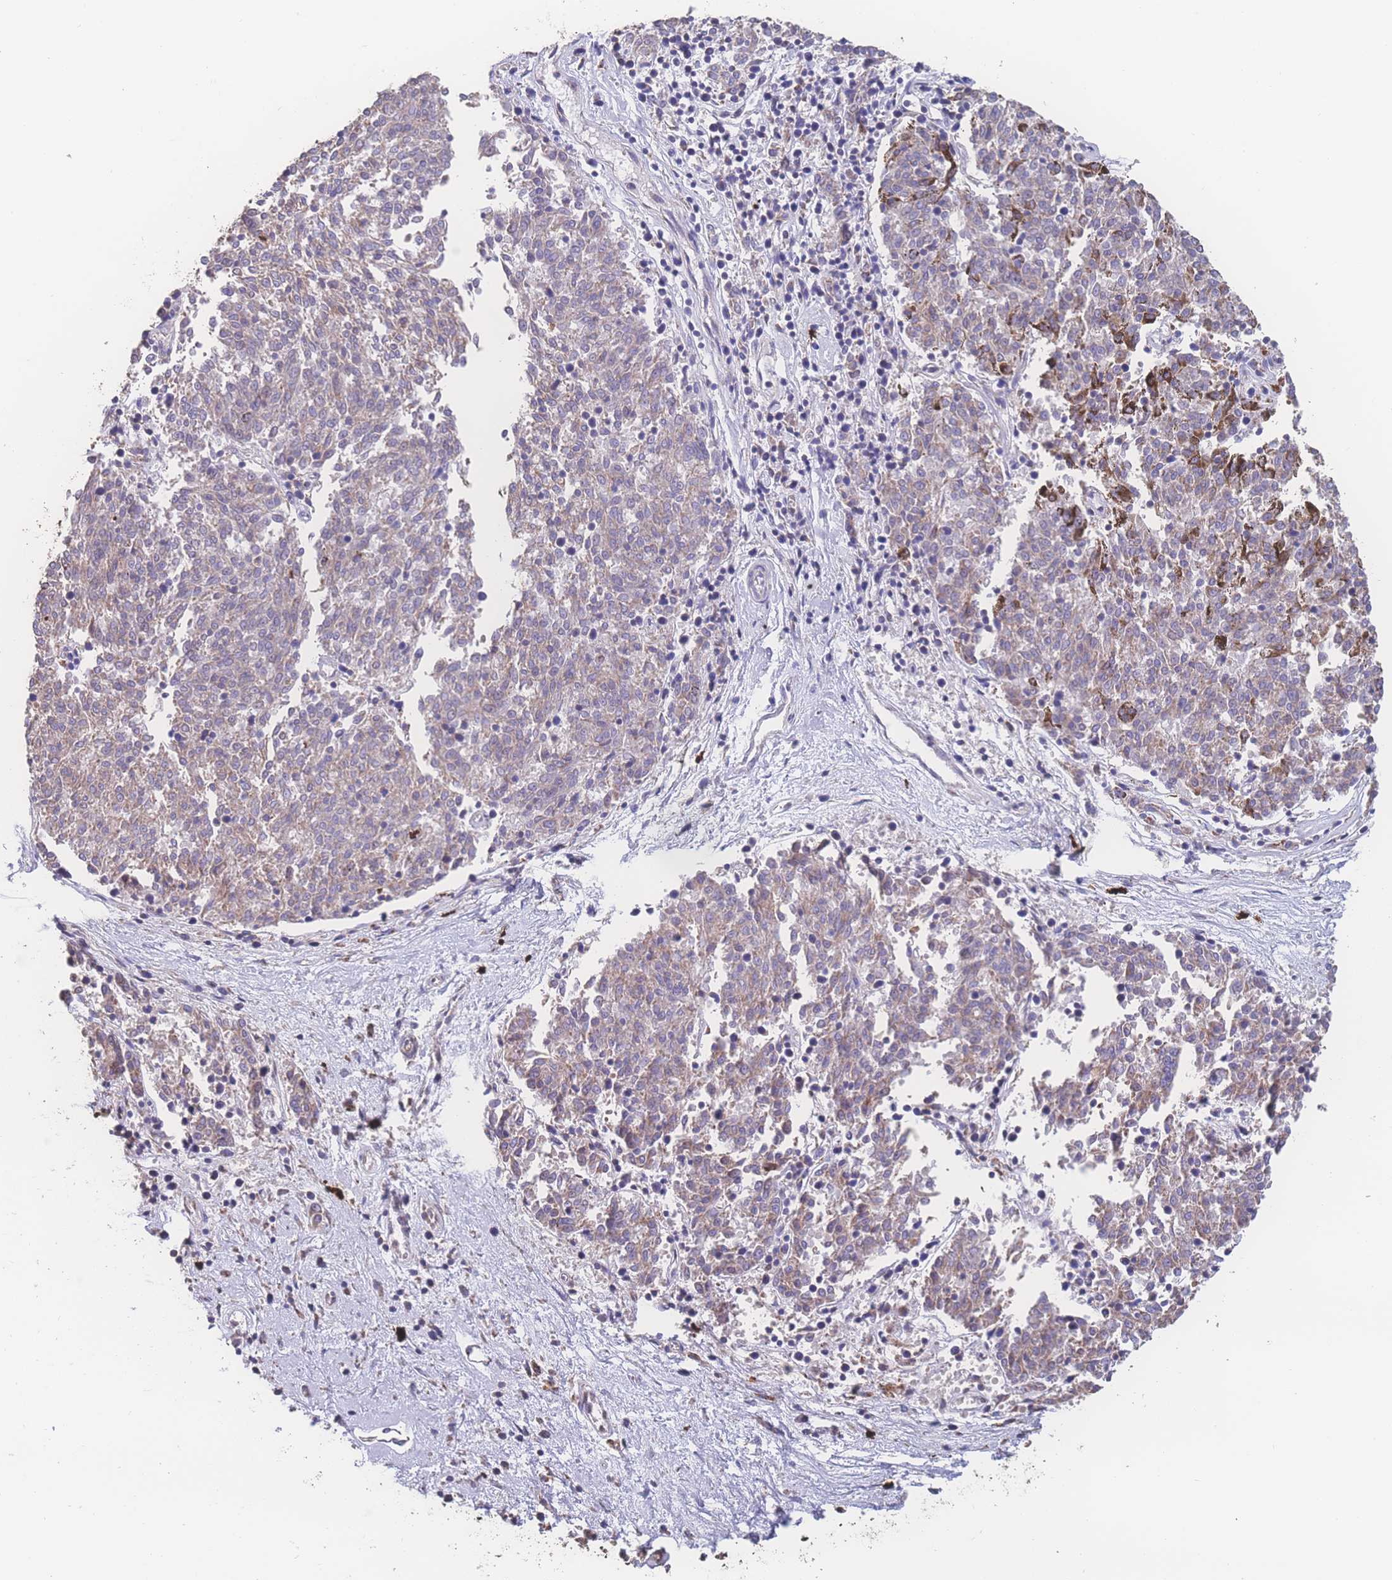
{"staining": {"intensity": "moderate", "quantity": "25%-75%", "location": "cytoplasmic/membranous"}, "tissue": "melanoma", "cell_type": "Tumor cells", "image_type": "cancer", "snomed": [{"axis": "morphology", "description": "Malignant melanoma, NOS"}, {"axis": "topography", "description": "Skin"}], "caption": "Immunohistochemical staining of melanoma exhibits moderate cytoplasmic/membranous protein expression in approximately 25%-75% of tumor cells.", "gene": "SGSM3", "patient": {"sex": "female", "age": 72}}